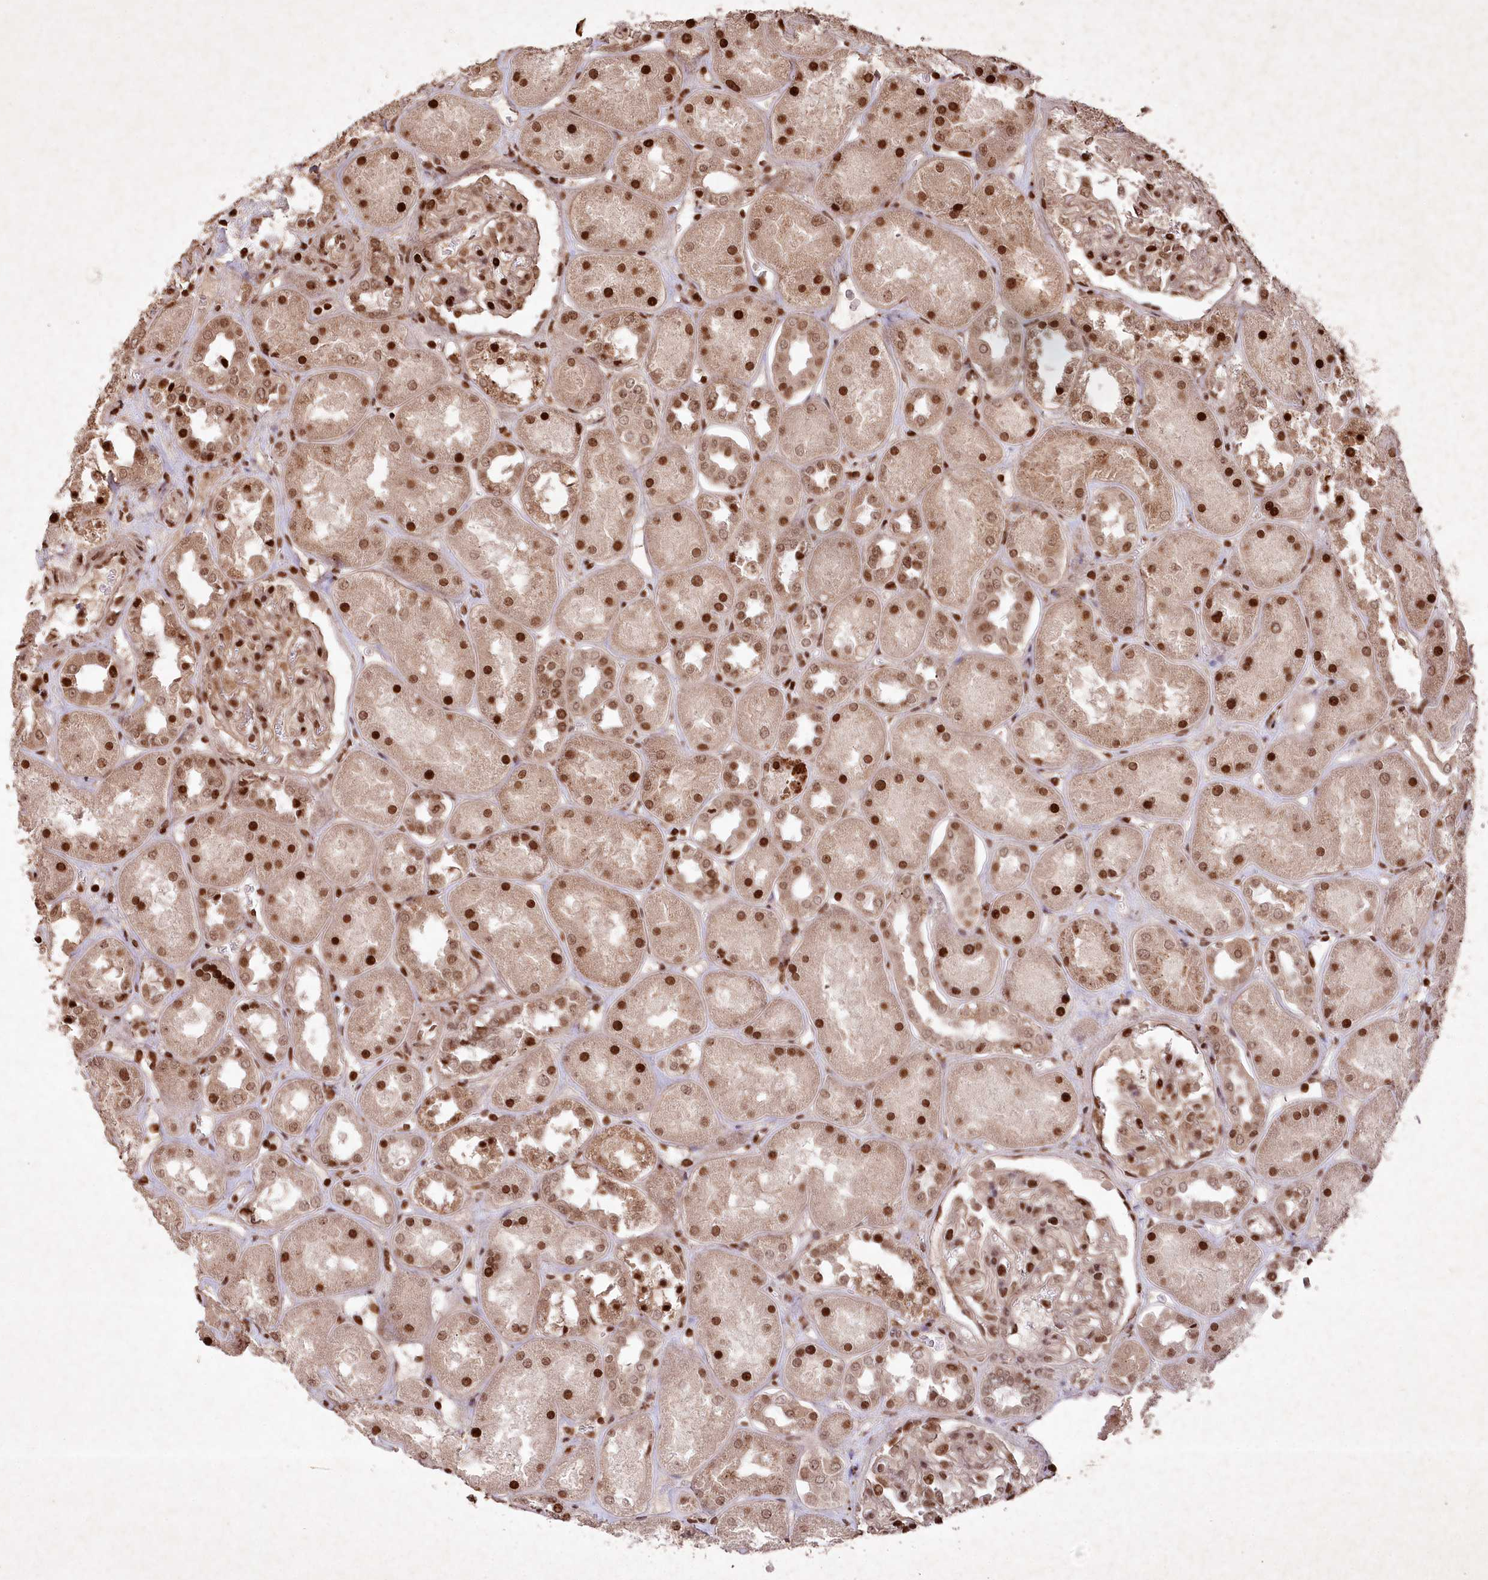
{"staining": {"intensity": "strong", "quantity": ">75%", "location": "nuclear"}, "tissue": "kidney", "cell_type": "Cells in glomeruli", "image_type": "normal", "snomed": [{"axis": "morphology", "description": "Normal tissue, NOS"}, {"axis": "topography", "description": "Kidney"}], "caption": "High-power microscopy captured an immunohistochemistry (IHC) photomicrograph of unremarkable kidney, revealing strong nuclear staining in approximately >75% of cells in glomeruli.", "gene": "CCSER2", "patient": {"sex": "male", "age": 70}}